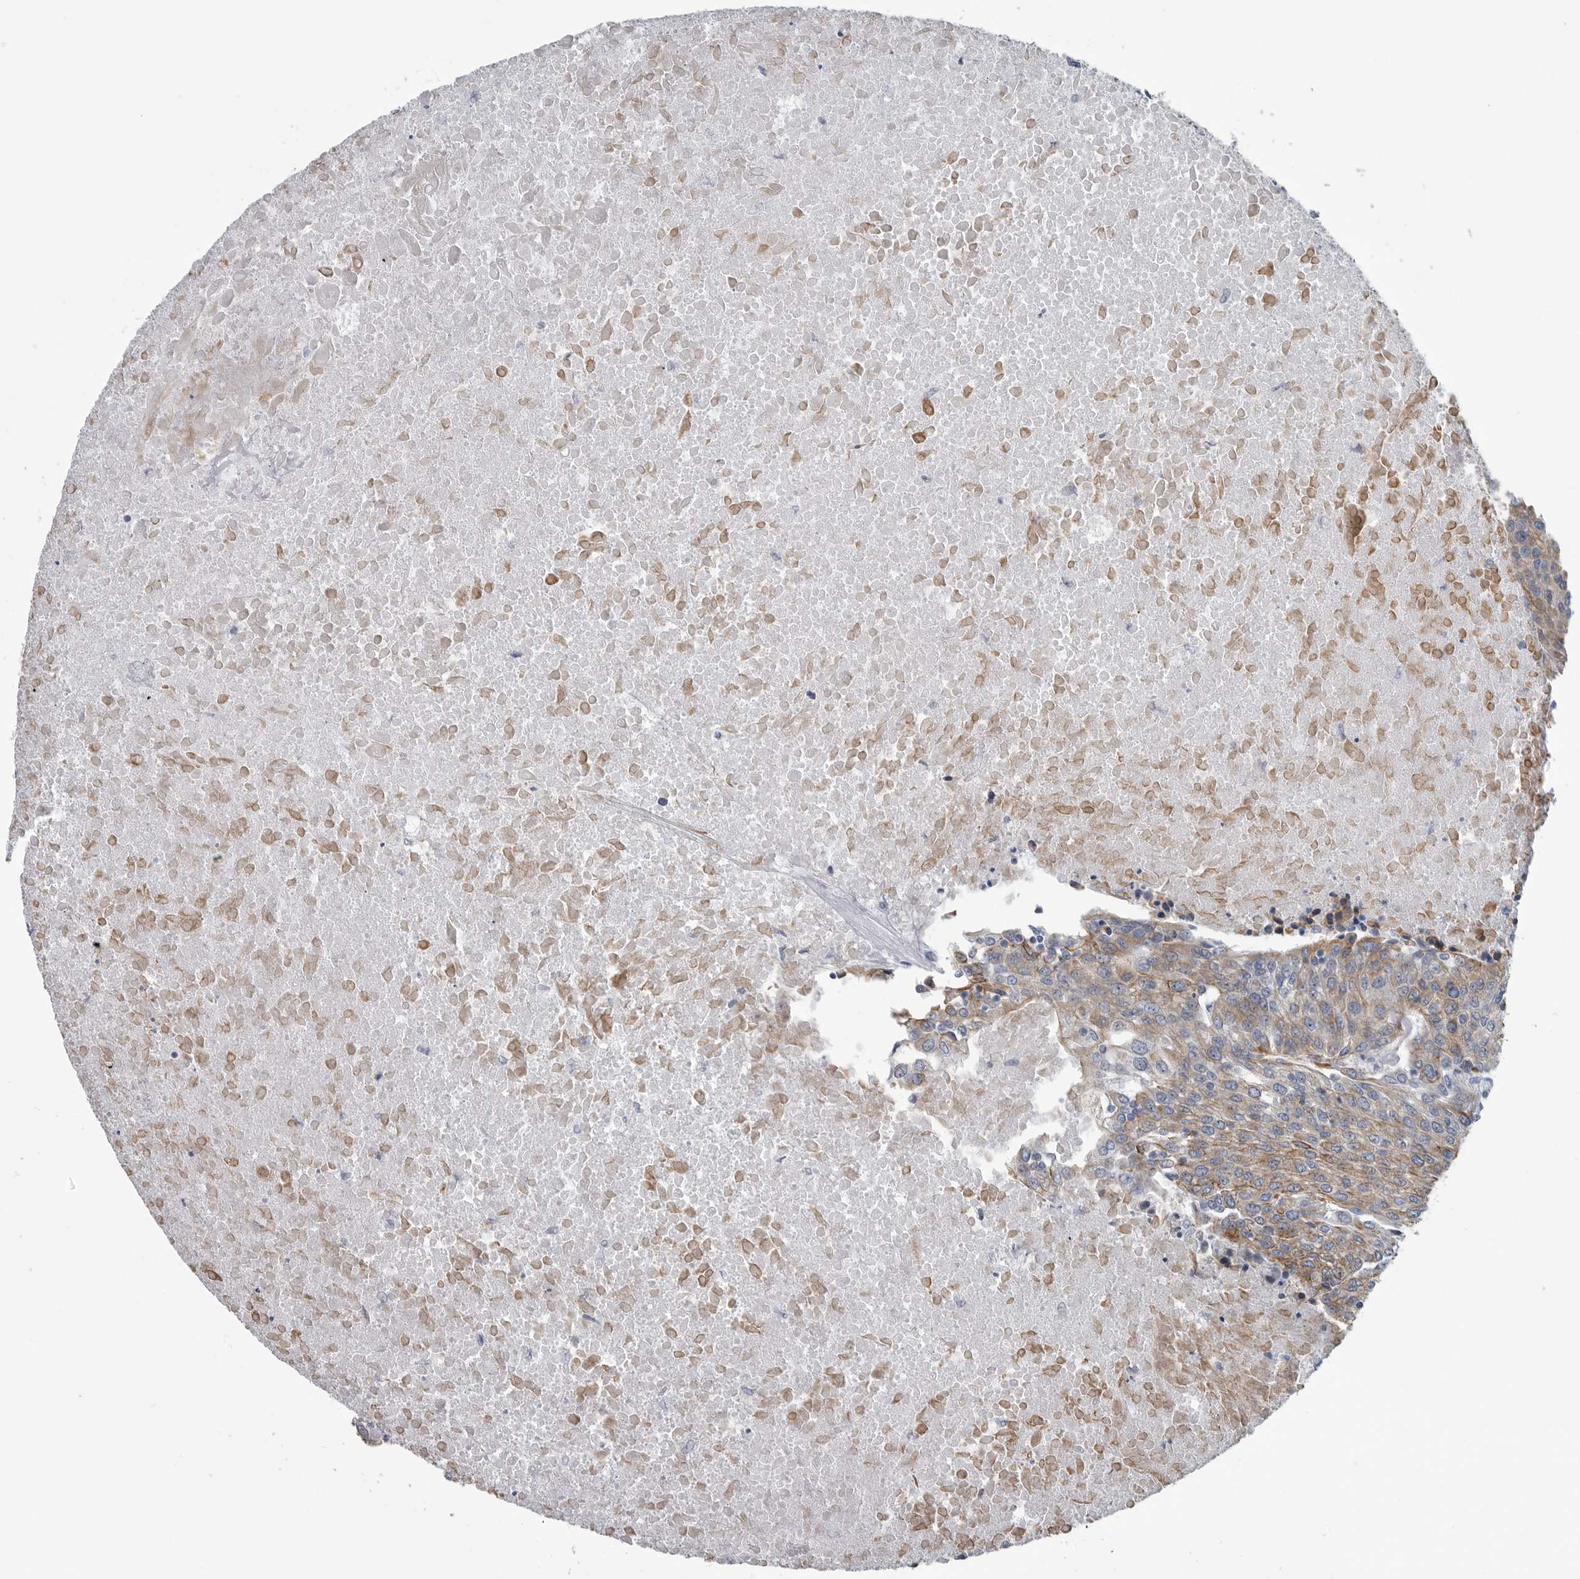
{"staining": {"intensity": "weak", "quantity": "25%-75%", "location": "cytoplasmic/membranous"}, "tissue": "urothelial cancer", "cell_type": "Tumor cells", "image_type": "cancer", "snomed": [{"axis": "morphology", "description": "Urothelial carcinoma, High grade"}, {"axis": "topography", "description": "Urinary bladder"}], "caption": "Urothelial cancer was stained to show a protein in brown. There is low levels of weak cytoplasmic/membranous staining in about 25%-75% of tumor cells. (brown staining indicates protein expression, while blue staining denotes nuclei).", "gene": "MYOC", "patient": {"sex": "female", "age": 85}}